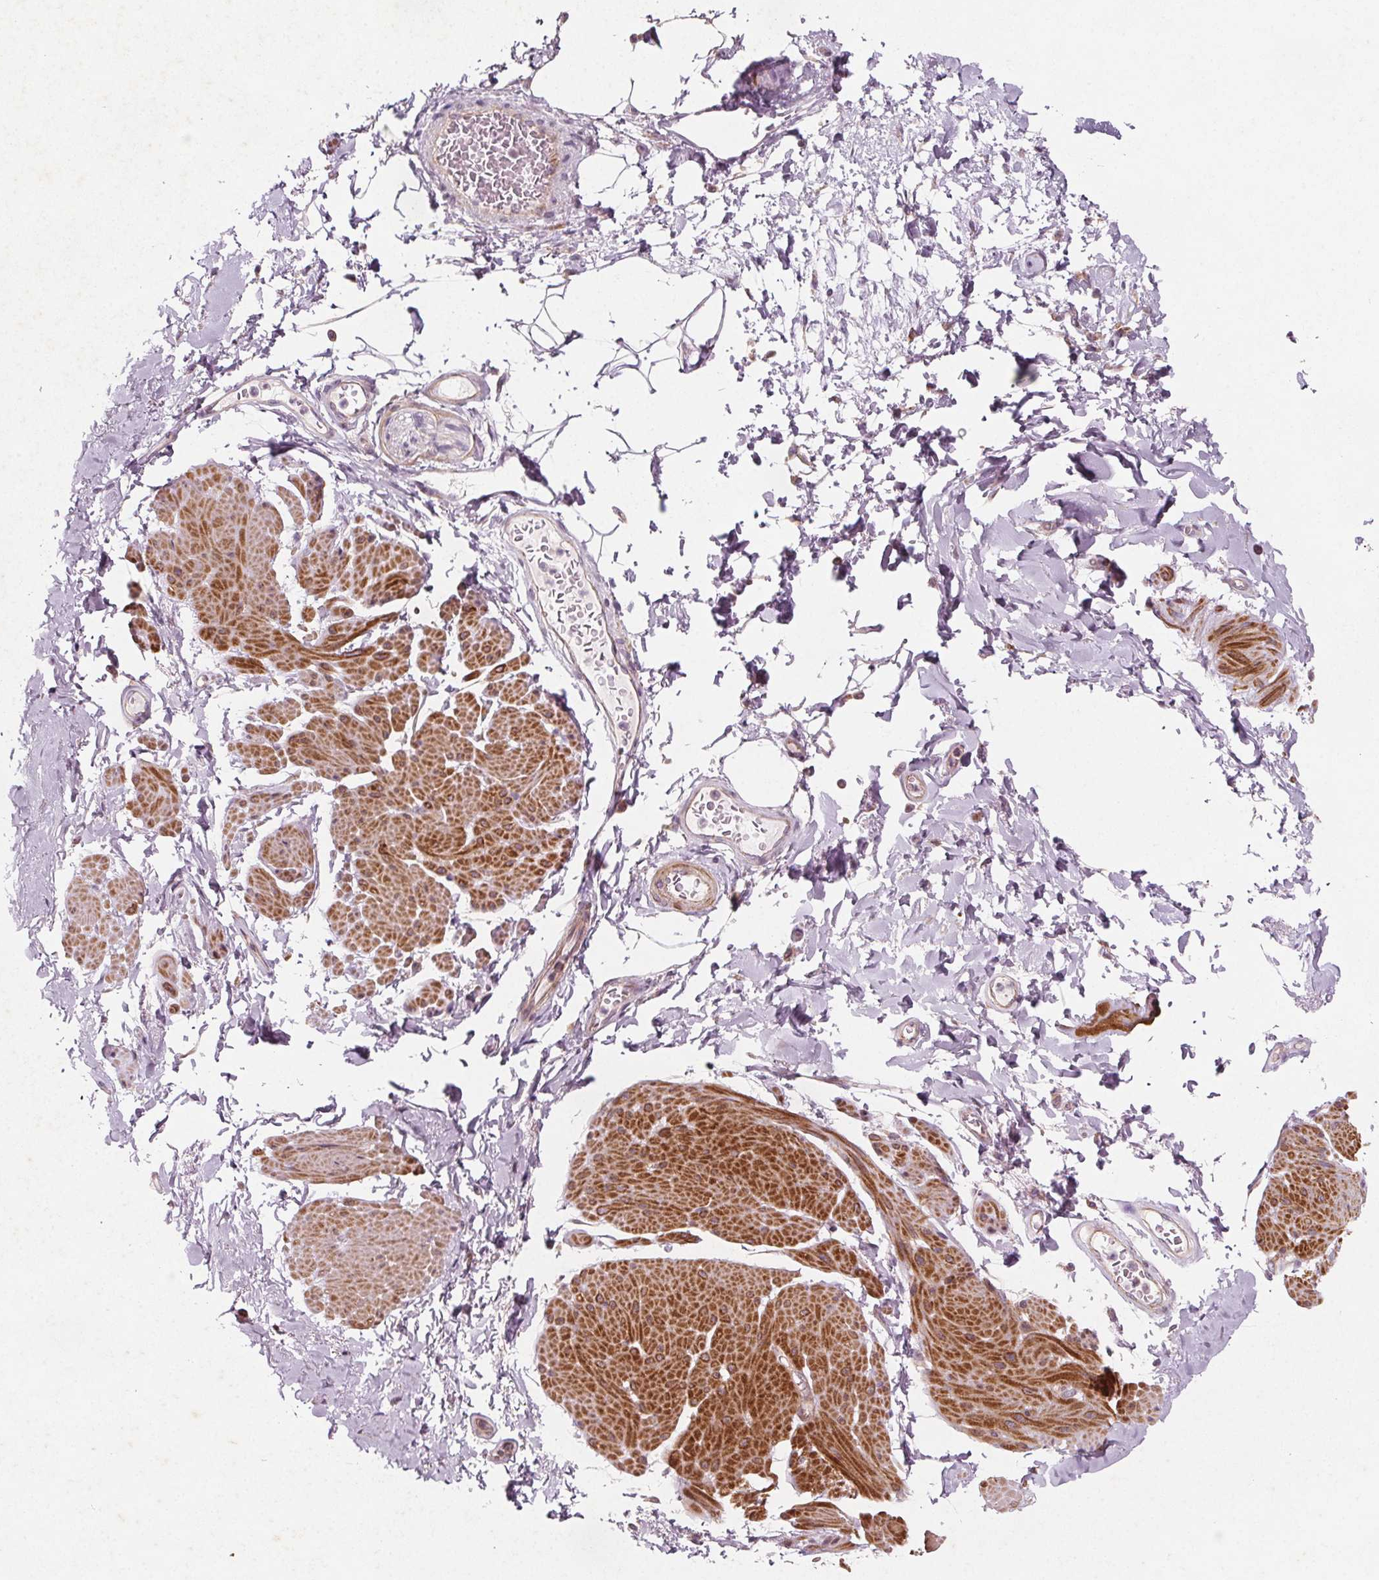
{"staining": {"intensity": "negative", "quantity": "none", "location": "none"}, "tissue": "adipose tissue", "cell_type": "Adipocytes", "image_type": "normal", "snomed": [{"axis": "morphology", "description": "Normal tissue, NOS"}, {"axis": "topography", "description": "Urinary bladder"}, {"axis": "topography", "description": "Peripheral nerve tissue"}], "caption": "Image shows no significant protein positivity in adipocytes of unremarkable adipose tissue.", "gene": "ADAM33", "patient": {"sex": "female", "age": 60}}